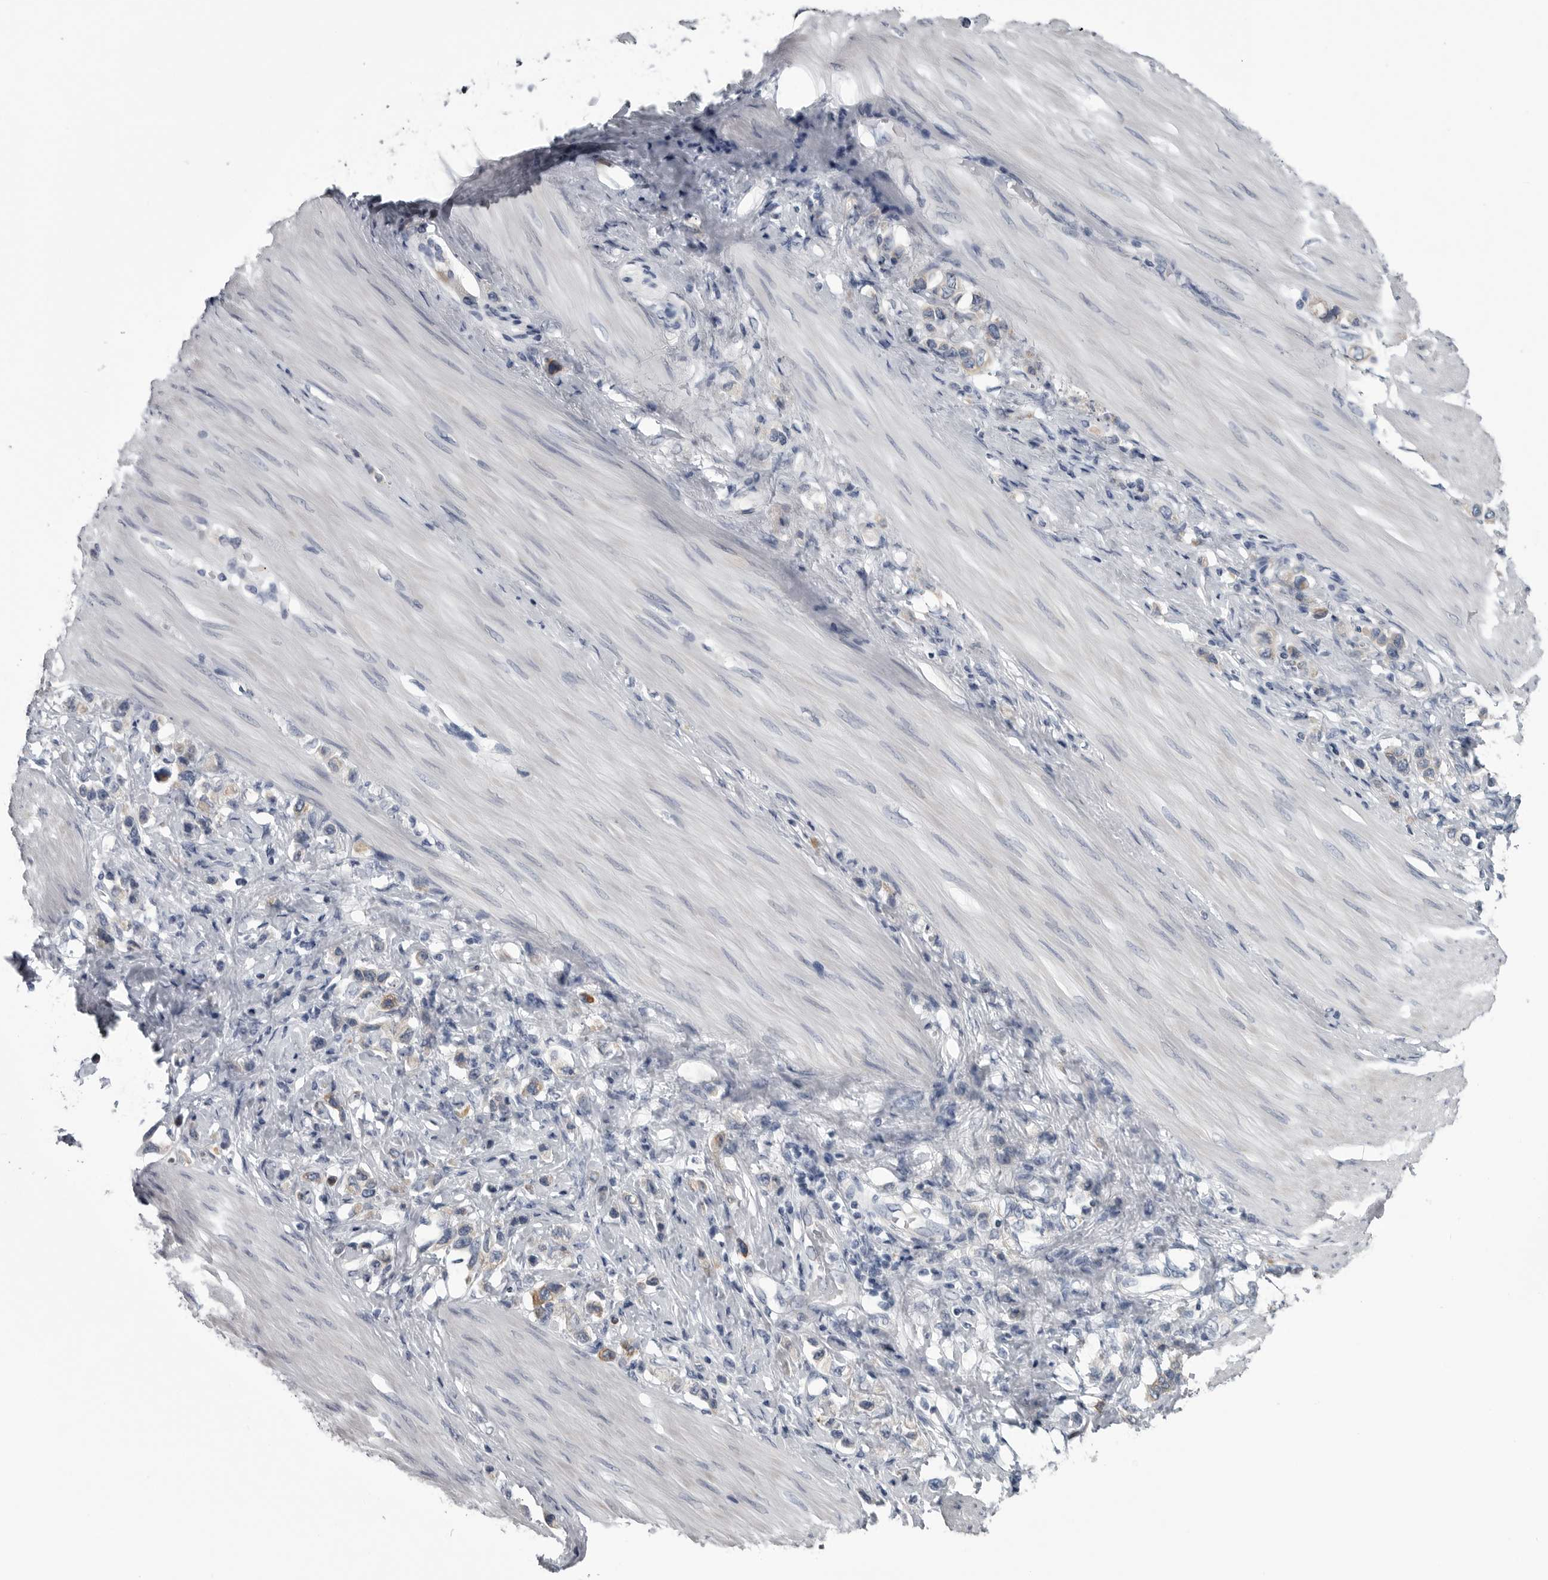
{"staining": {"intensity": "weak", "quantity": "<25%", "location": "cytoplasmic/membranous"}, "tissue": "stomach cancer", "cell_type": "Tumor cells", "image_type": "cancer", "snomed": [{"axis": "morphology", "description": "Adenocarcinoma, NOS"}, {"axis": "topography", "description": "Stomach"}], "caption": "An immunohistochemistry (IHC) histopathology image of stomach adenocarcinoma is shown. There is no staining in tumor cells of stomach adenocarcinoma.", "gene": "MYOC", "patient": {"sex": "female", "age": 65}}